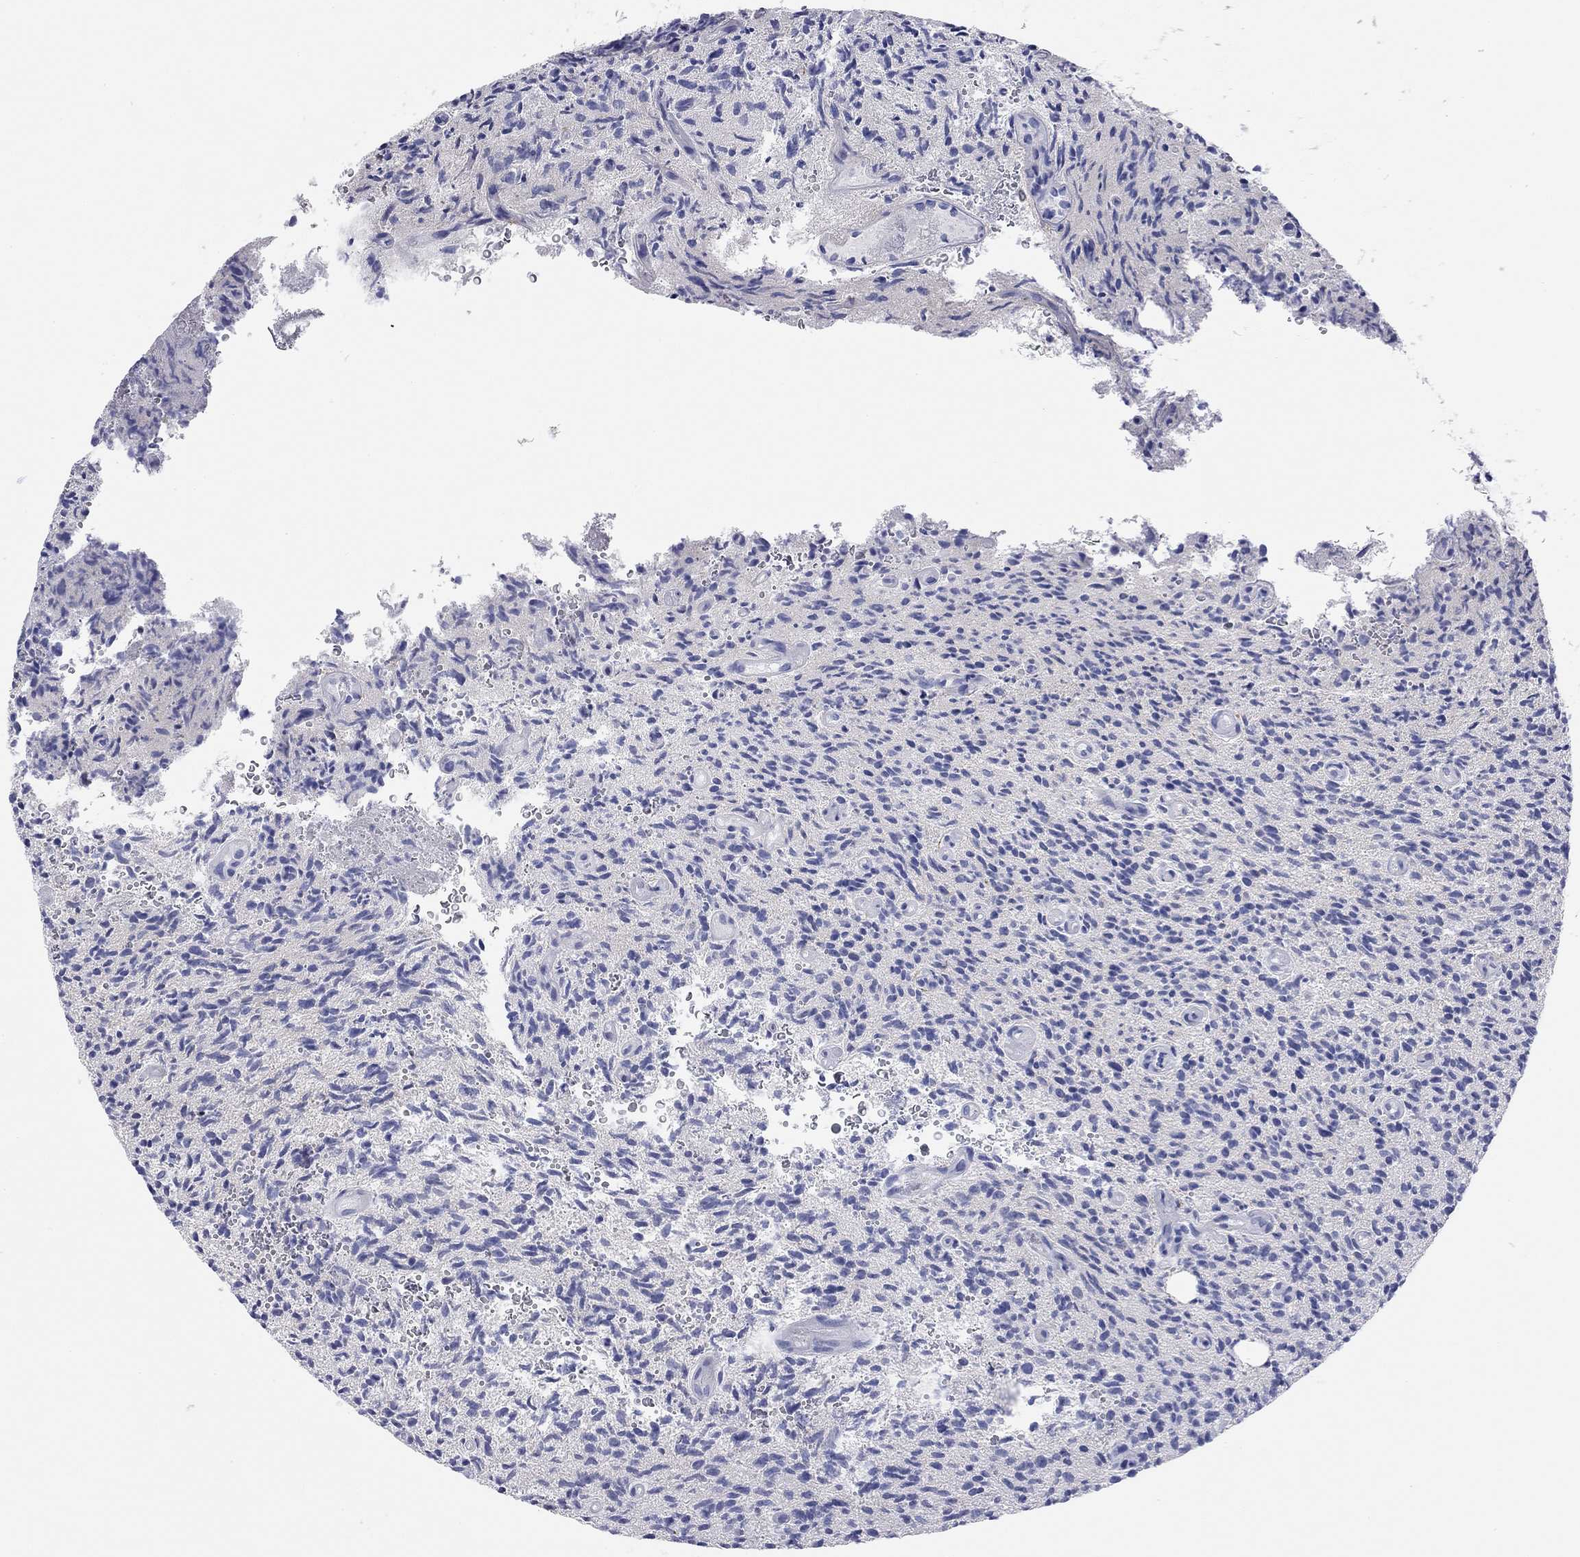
{"staining": {"intensity": "negative", "quantity": "none", "location": "none"}, "tissue": "glioma", "cell_type": "Tumor cells", "image_type": "cancer", "snomed": [{"axis": "morphology", "description": "Glioma, malignant, High grade"}, {"axis": "topography", "description": "Brain"}], "caption": "DAB immunohistochemical staining of glioma exhibits no significant staining in tumor cells.", "gene": "TMEM221", "patient": {"sex": "male", "age": 64}}